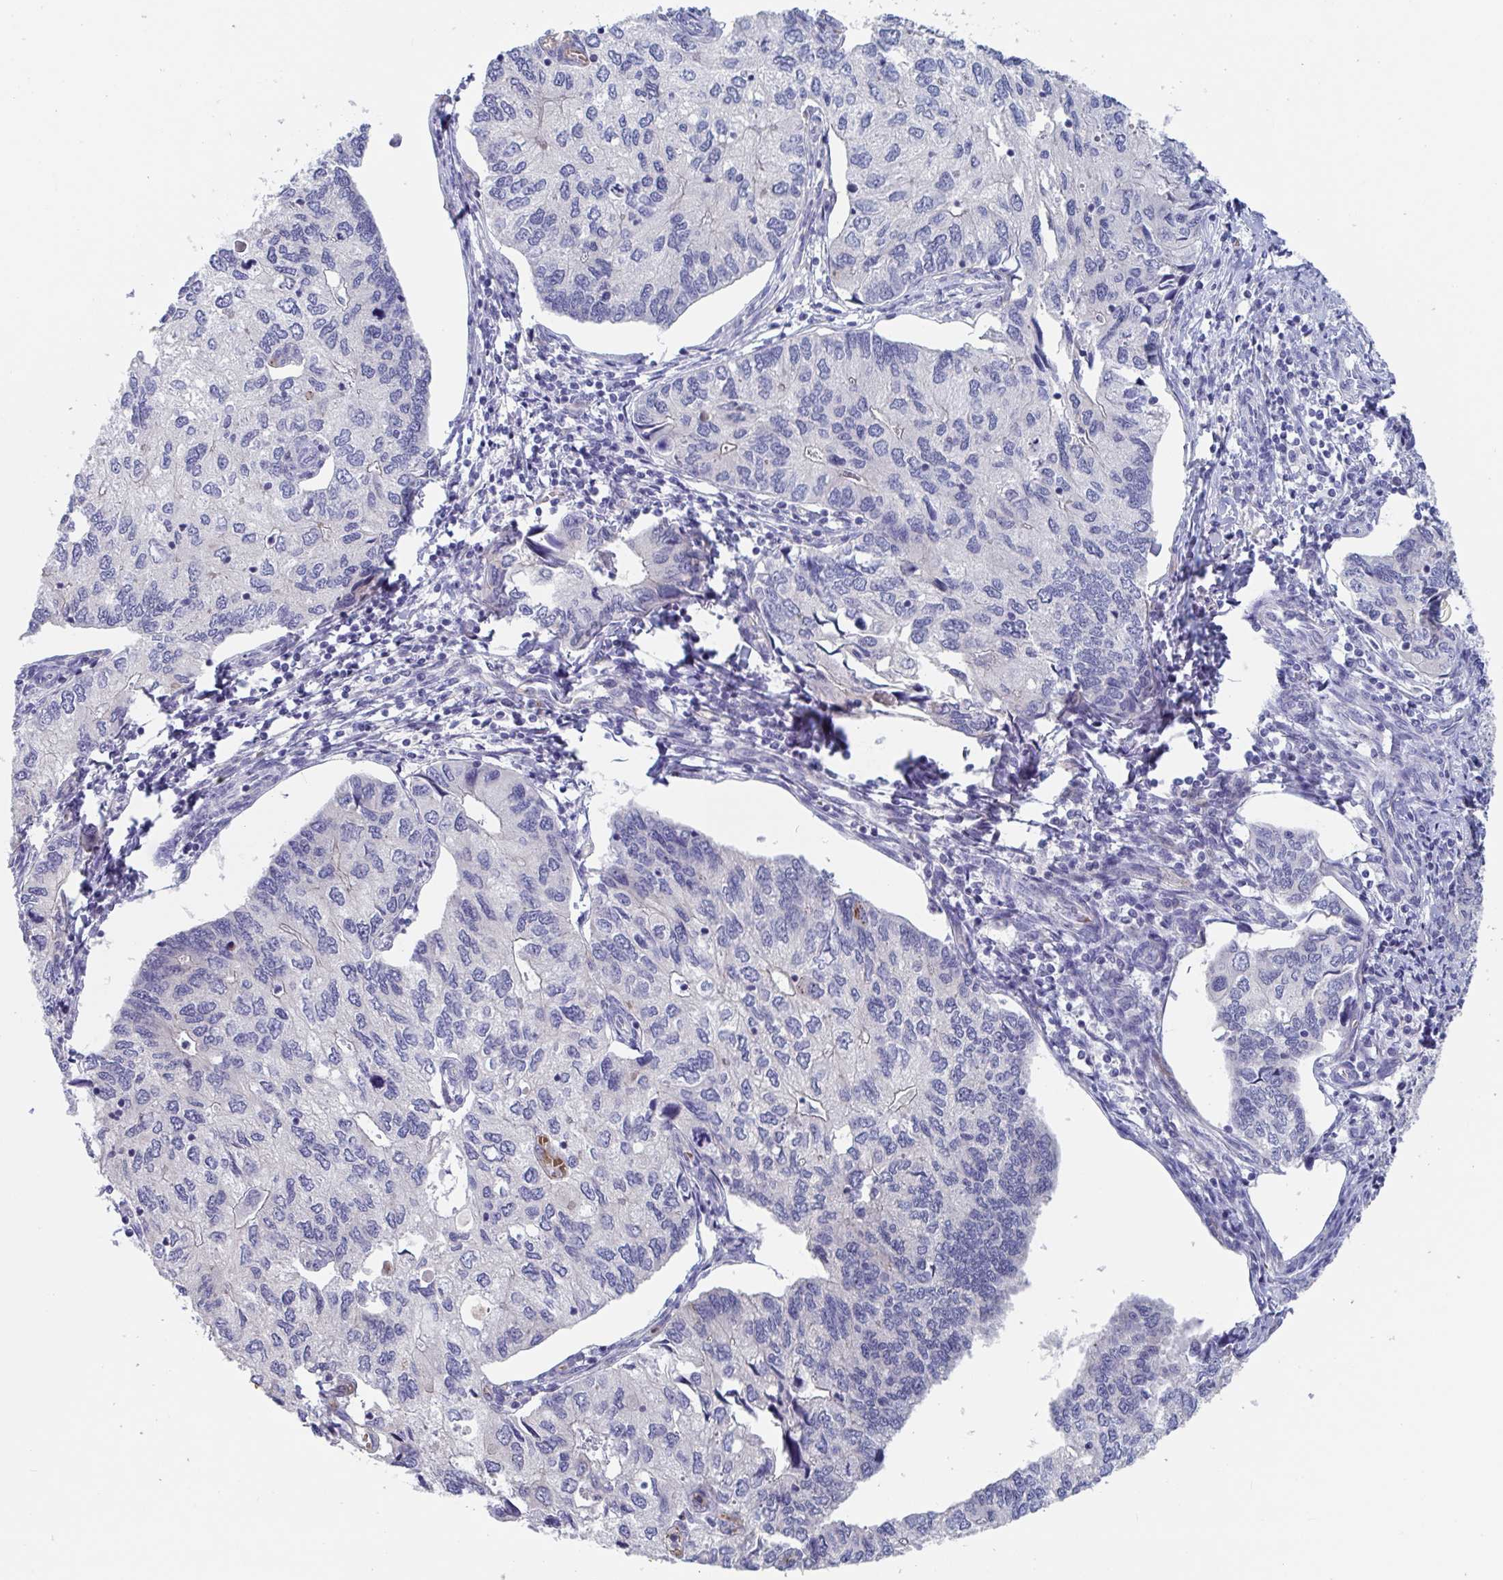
{"staining": {"intensity": "negative", "quantity": "none", "location": "none"}, "tissue": "endometrial cancer", "cell_type": "Tumor cells", "image_type": "cancer", "snomed": [{"axis": "morphology", "description": "Carcinoma, NOS"}, {"axis": "topography", "description": "Uterus"}], "caption": "Micrograph shows no protein positivity in tumor cells of endometrial cancer tissue.", "gene": "ST14", "patient": {"sex": "female", "age": 76}}